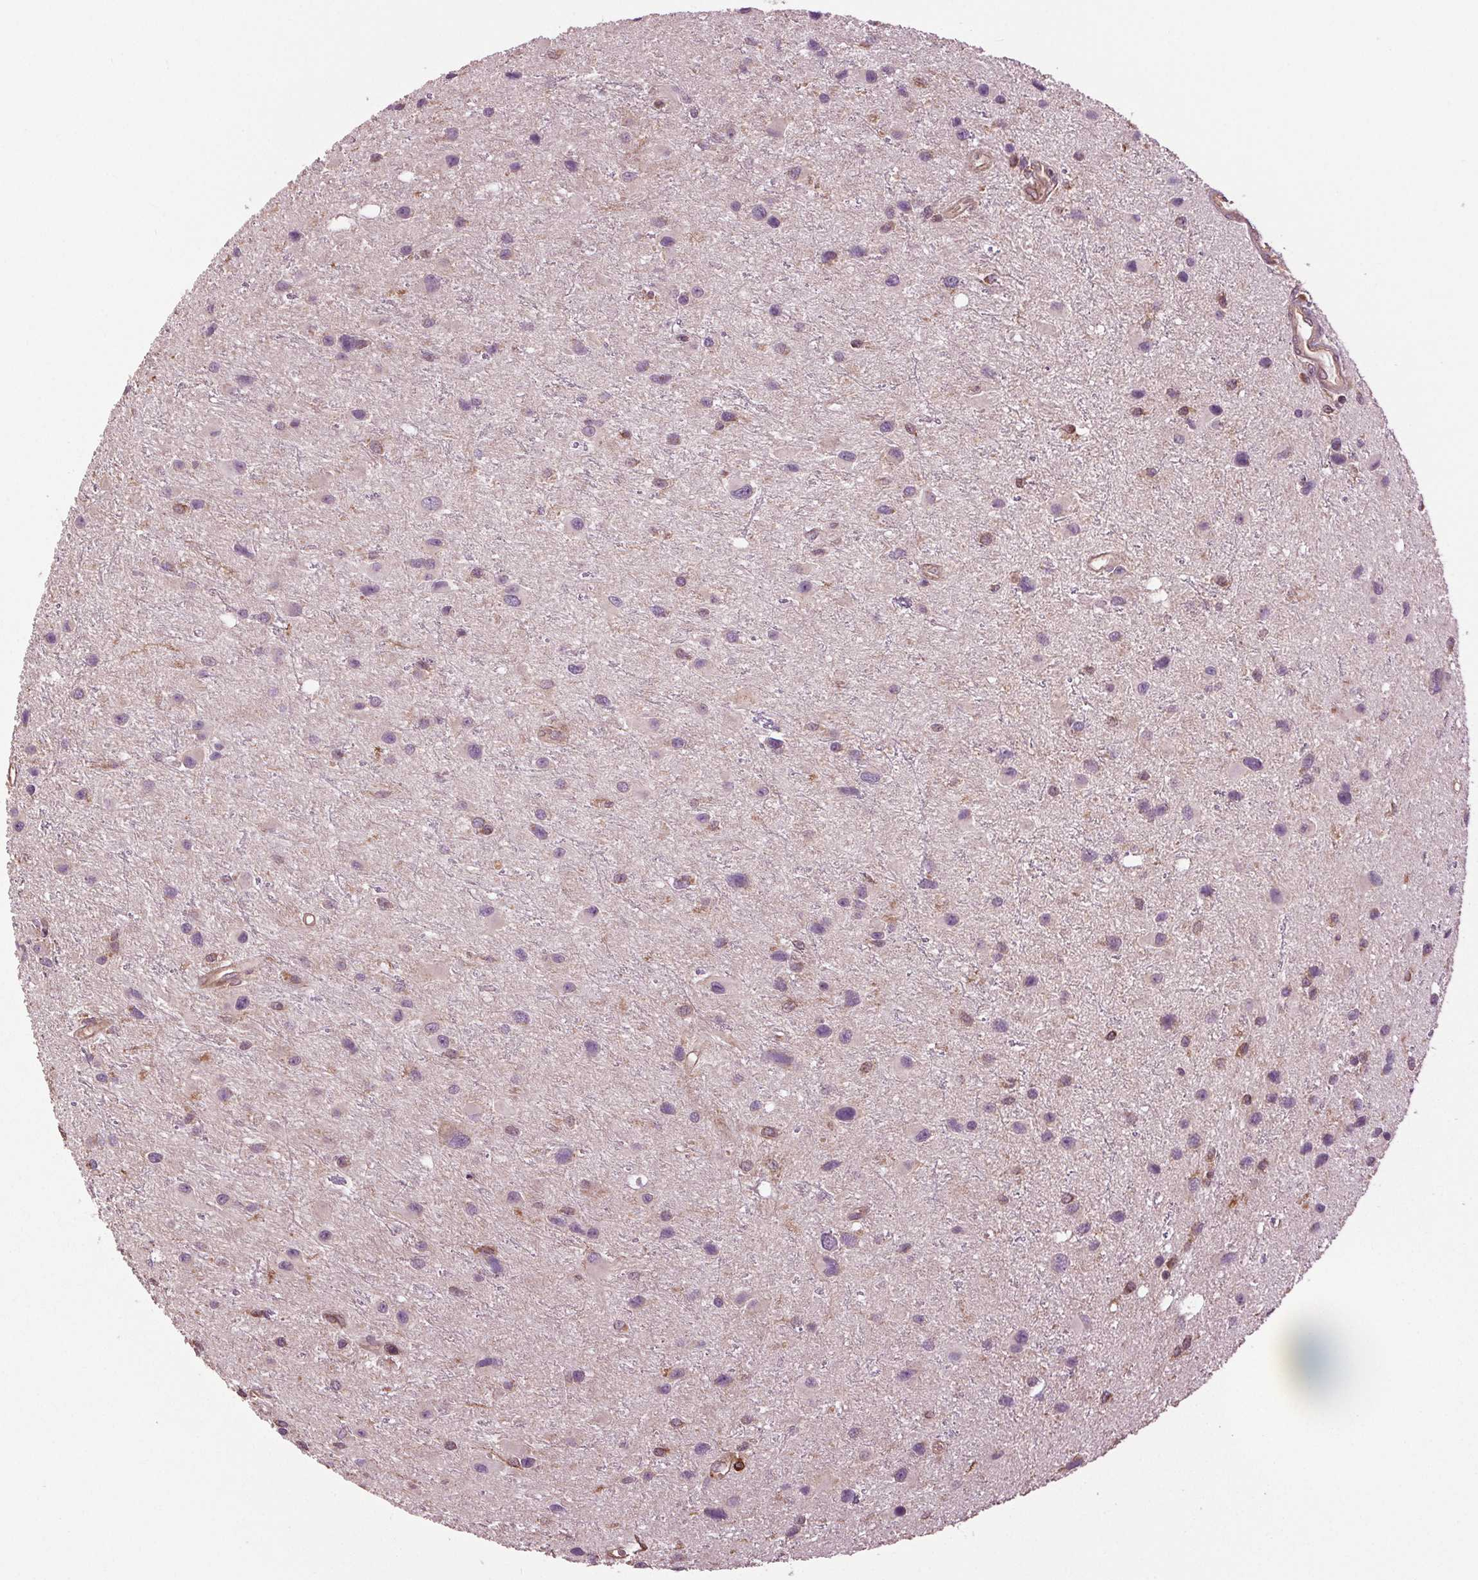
{"staining": {"intensity": "weak", "quantity": "<25%", "location": "cytoplasmic/membranous"}, "tissue": "glioma", "cell_type": "Tumor cells", "image_type": "cancer", "snomed": [{"axis": "morphology", "description": "Glioma, malignant, Low grade"}, {"axis": "topography", "description": "Brain"}], "caption": "Photomicrograph shows no protein staining in tumor cells of glioma tissue.", "gene": "RNPEP", "patient": {"sex": "female", "age": 32}}